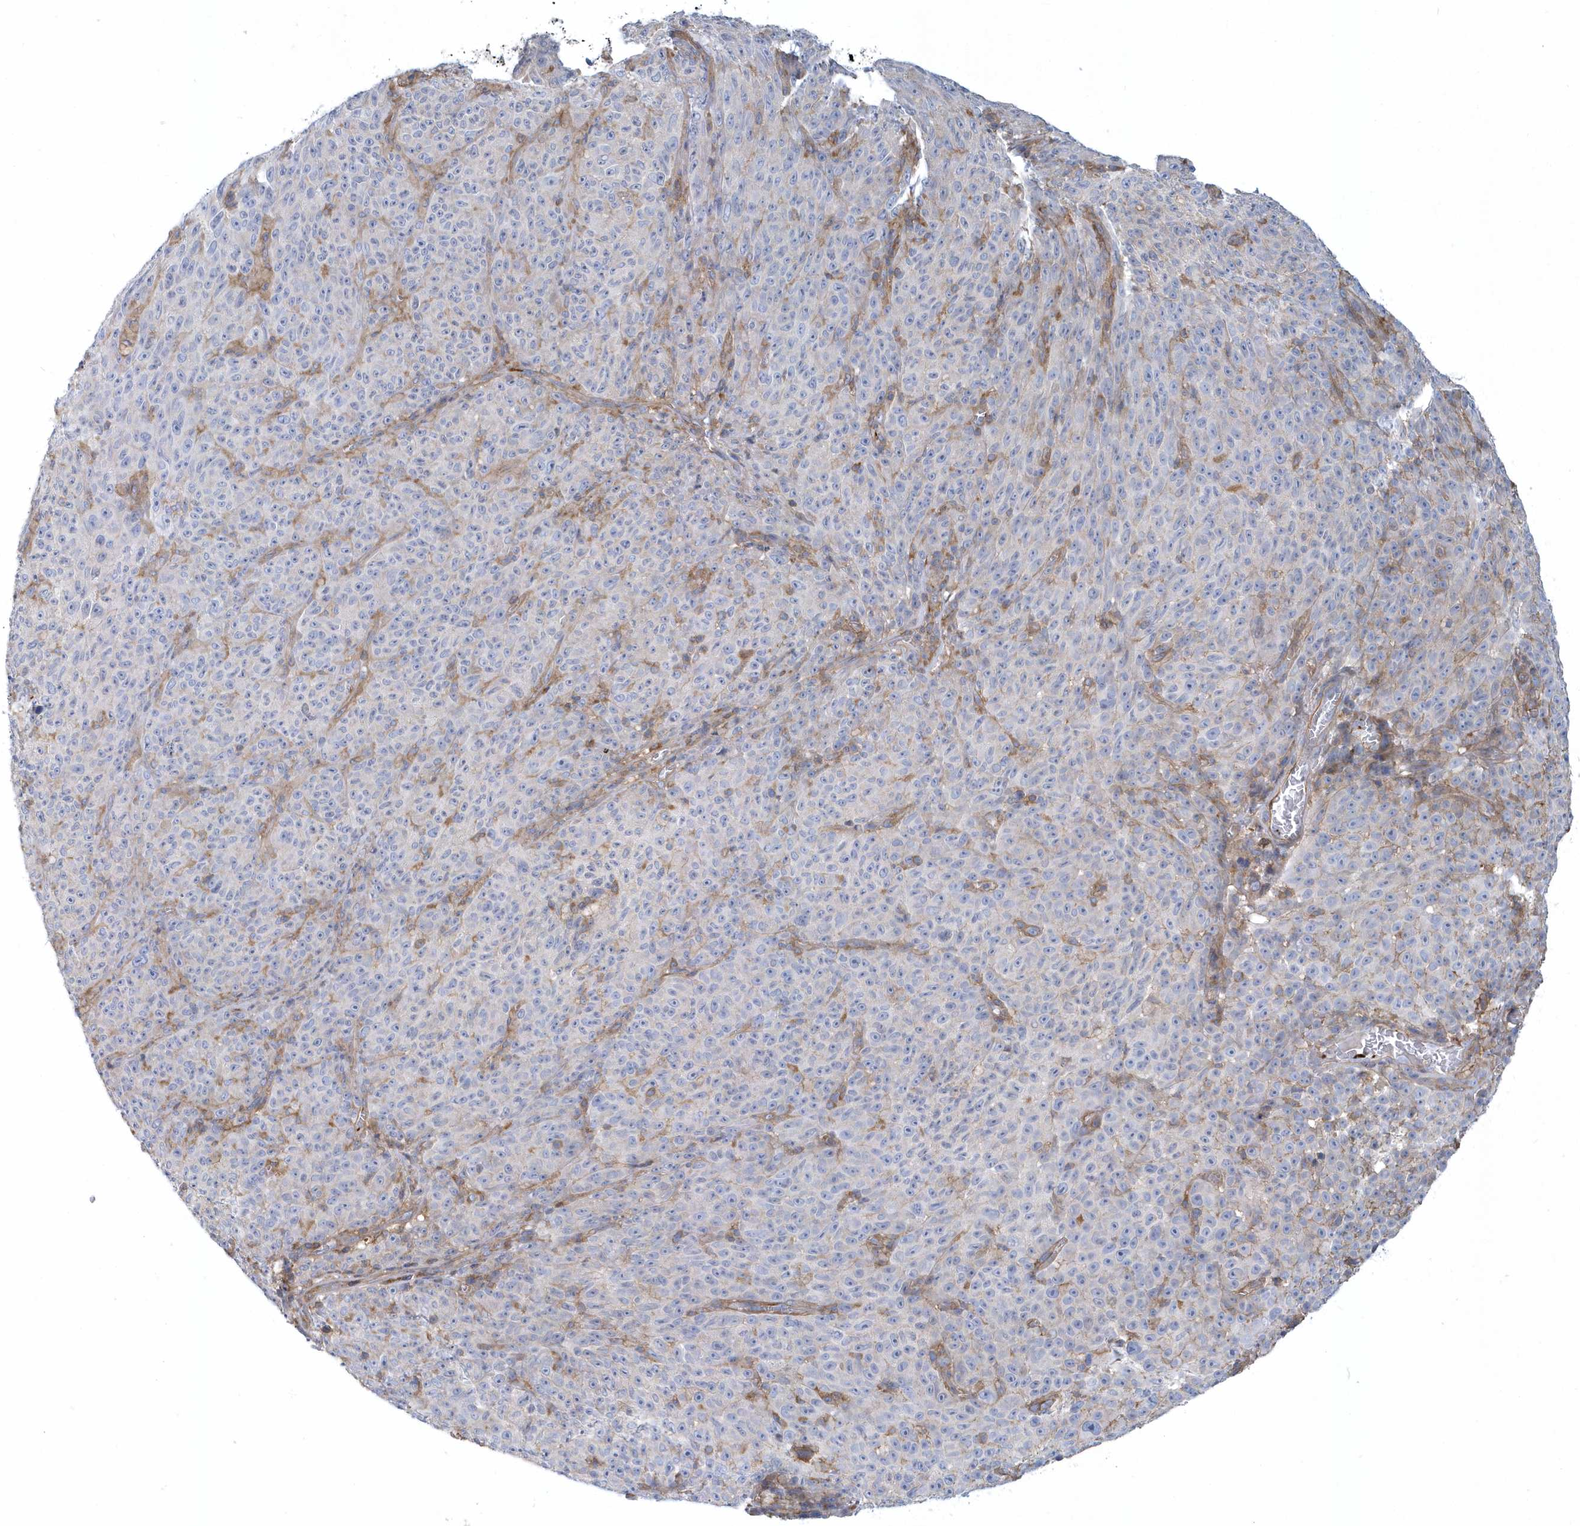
{"staining": {"intensity": "negative", "quantity": "none", "location": "none"}, "tissue": "melanoma", "cell_type": "Tumor cells", "image_type": "cancer", "snomed": [{"axis": "morphology", "description": "Malignant melanoma, NOS"}, {"axis": "topography", "description": "Skin"}], "caption": "Immunohistochemistry image of neoplastic tissue: malignant melanoma stained with DAB (3,3'-diaminobenzidine) displays no significant protein positivity in tumor cells.", "gene": "ARAP2", "patient": {"sex": "female", "age": 82}}